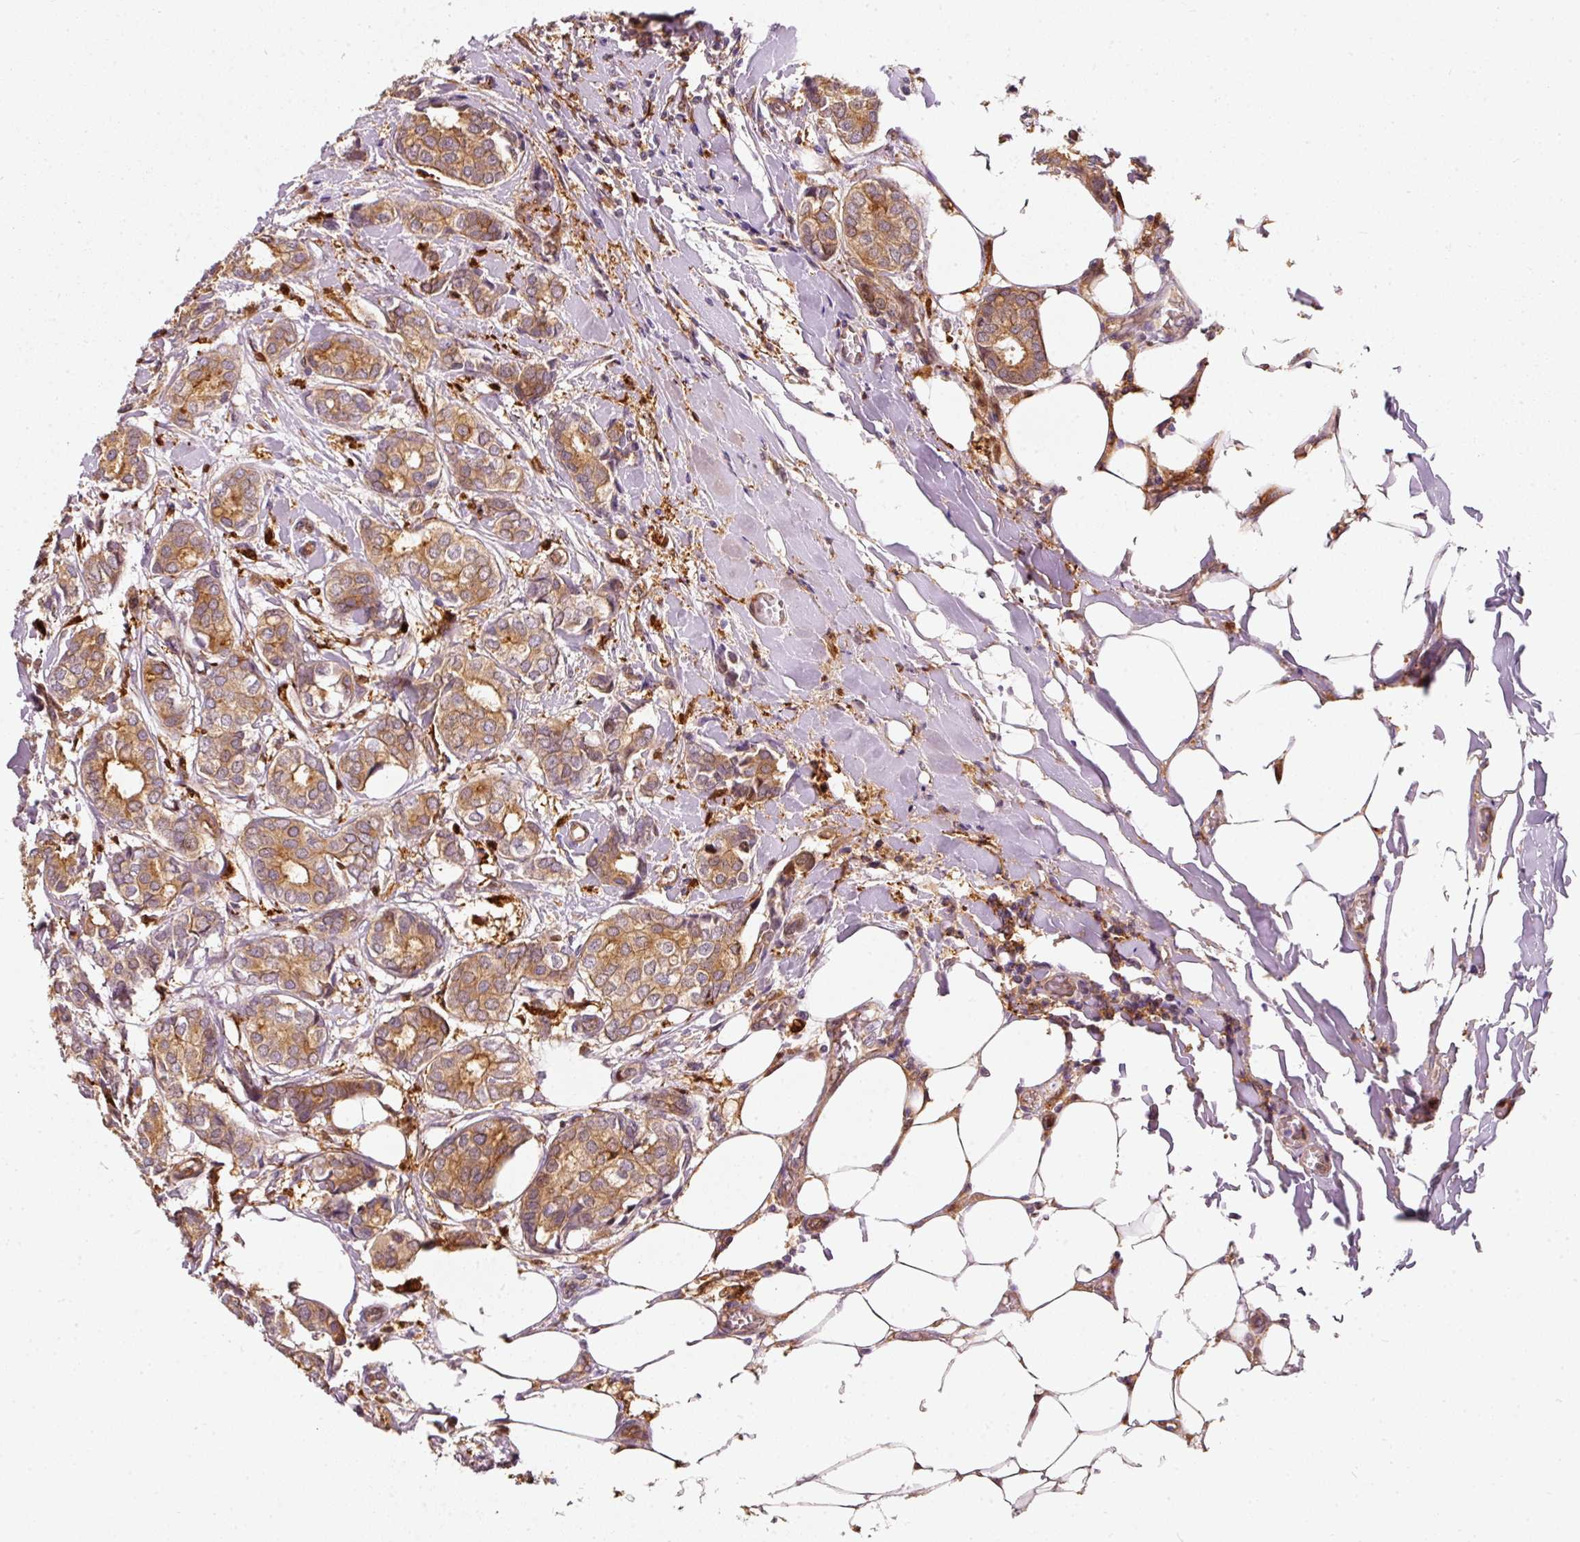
{"staining": {"intensity": "moderate", "quantity": ">75%", "location": "cytoplasmic/membranous"}, "tissue": "breast cancer", "cell_type": "Tumor cells", "image_type": "cancer", "snomed": [{"axis": "morphology", "description": "Duct carcinoma"}, {"axis": "topography", "description": "Breast"}], "caption": "Protein staining of infiltrating ductal carcinoma (breast) tissue displays moderate cytoplasmic/membranous staining in about >75% of tumor cells.", "gene": "IQGAP2", "patient": {"sex": "female", "age": 73}}